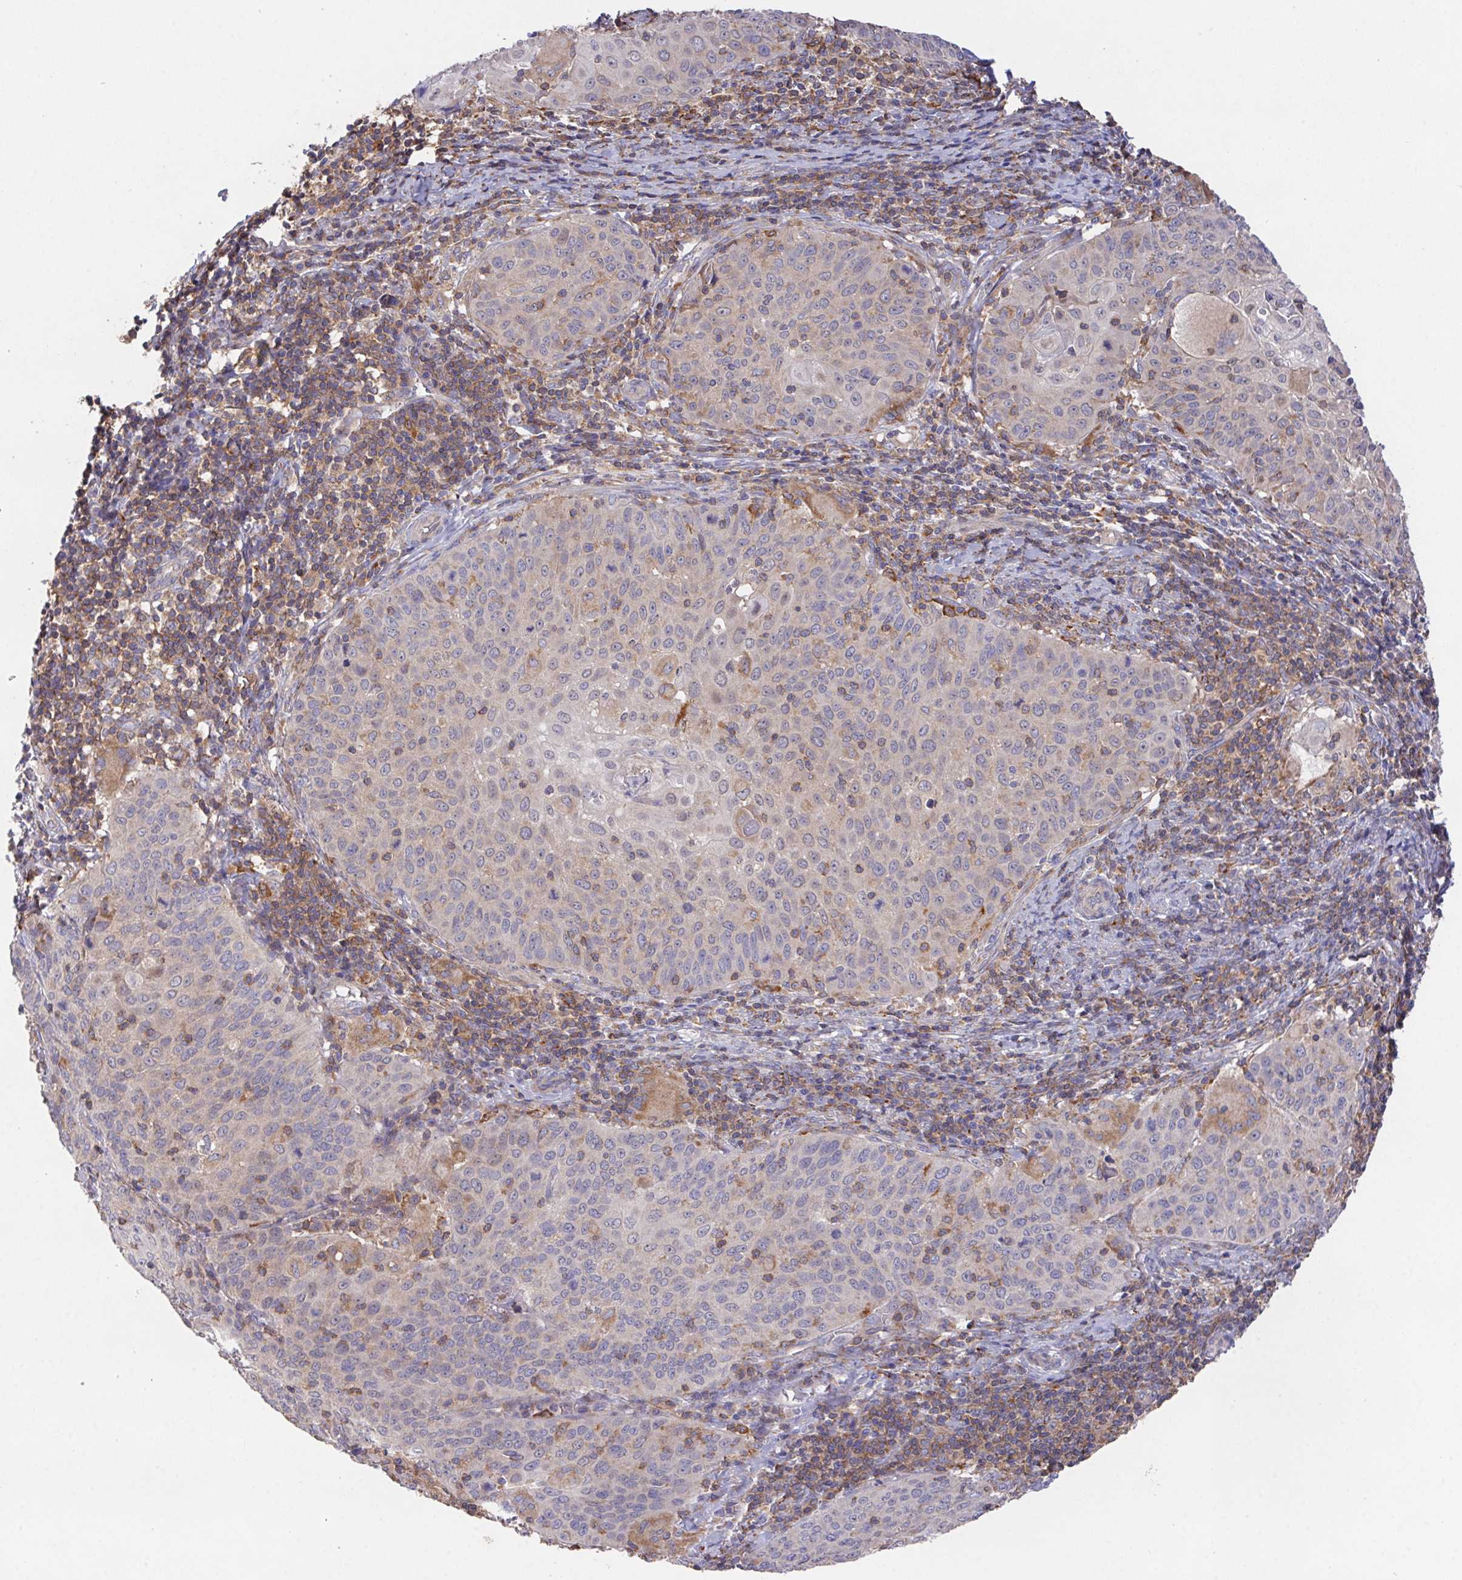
{"staining": {"intensity": "weak", "quantity": "<25%", "location": "cytoplasmic/membranous"}, "tissue": "cervical cancer", "cell_type": "Tumor cells", "image_type": "cancer", "snomed": [{"axis": "morphology", "description": "Squamous cell carcinoma, NOS"}, {"axis": "topography", "description": "Cervix"}], "caption": "Immunohistochemistry (IHC) of human cervical squamous cell carcinoma exhibits no expression in tumor cells. Brightfield microscopy of immunohistochemistry (IHC) stained with DAB (brown) and hematoxylin (blue), captured at high magnification.", "gene": "FAM241A", "patient": {"sex": "female", "age": 65}}